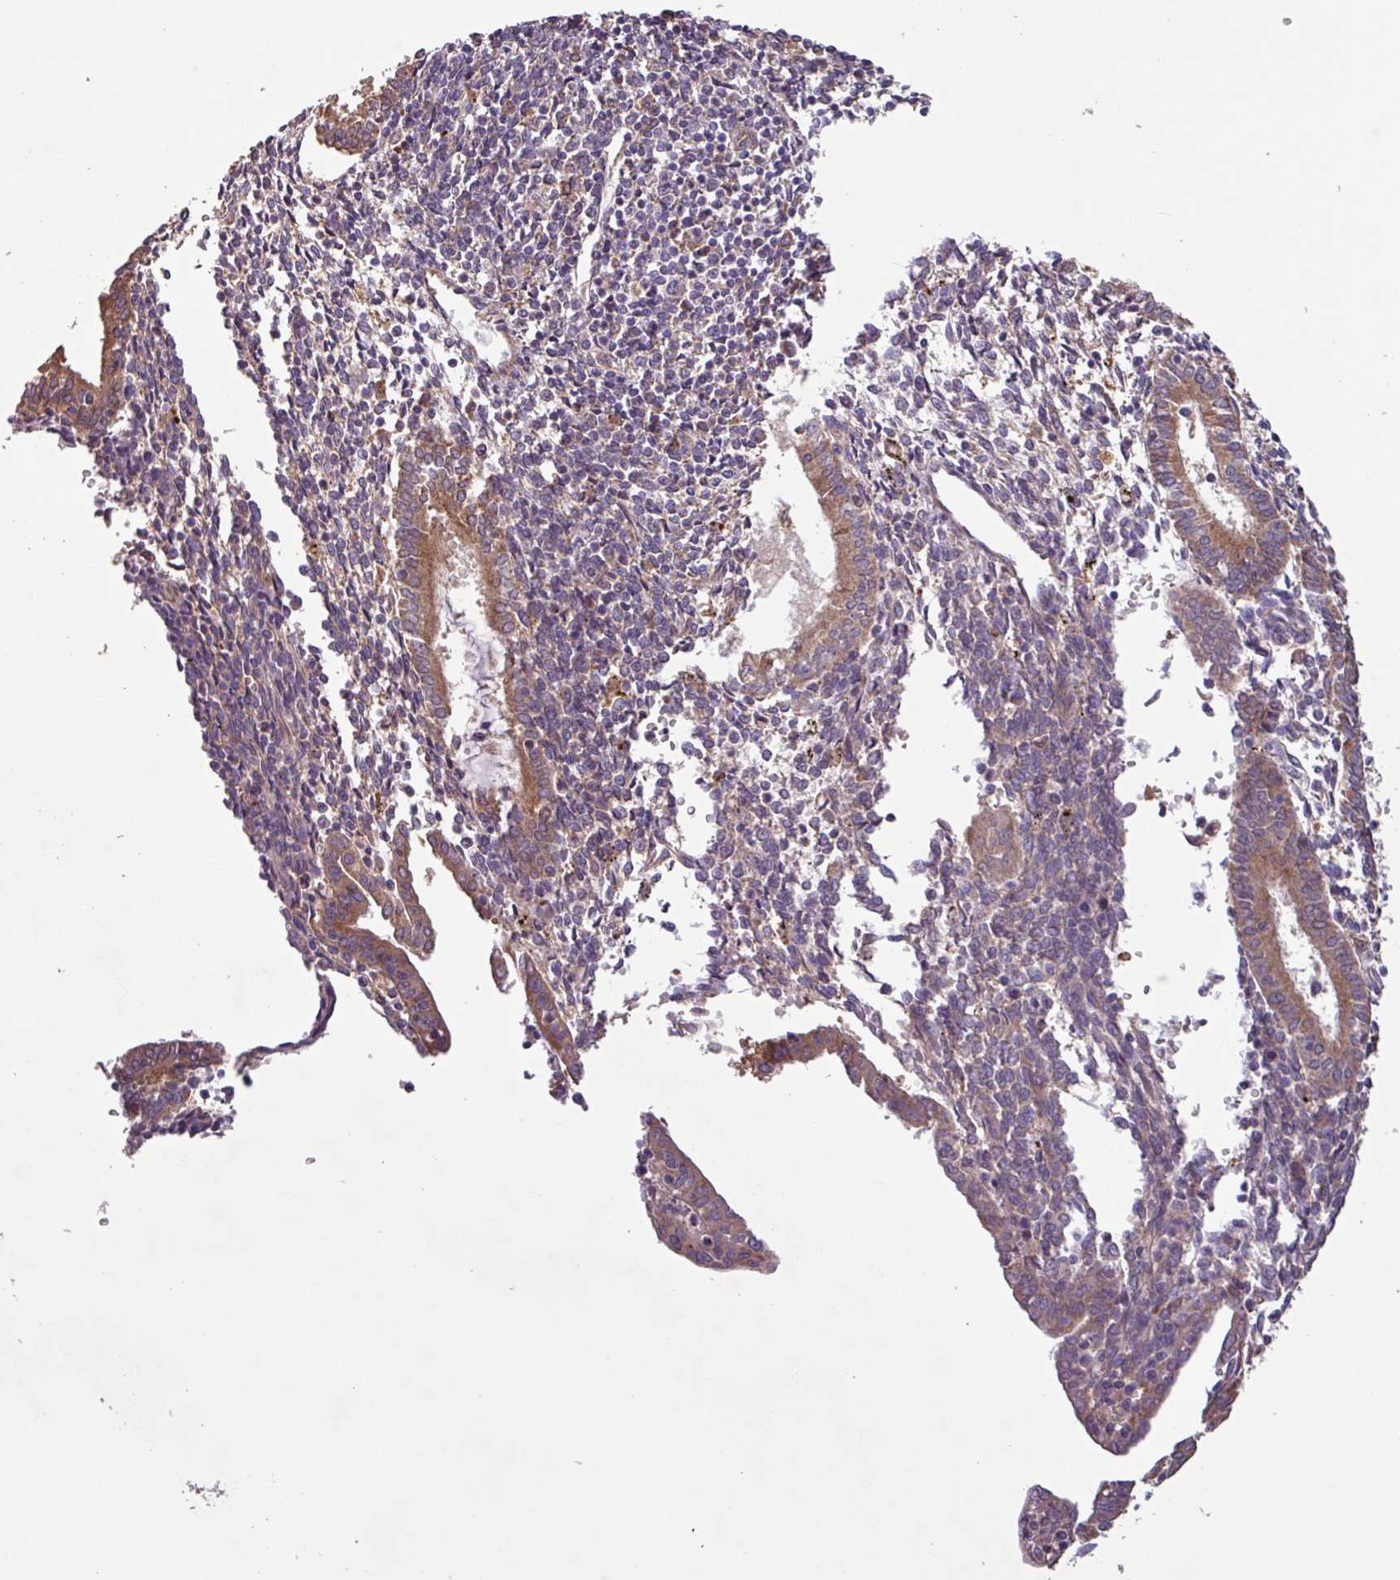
{"staining": {"intensity": "negative", "quantity": "none", "location": "none"}, "tissue": "endometrium", "cell_type": "Cells in endometrial stroma", "image_type": "normal", "snomed": [{"axis": "morphology", "description": "Normal tissue, NOS"}, {"axis": "topography", "description": "Endometrium"}], "caption": "The IHC micrograph has no significant expression in cells in endometrial stroma of endometrium. (Brightfield microscopy of DAB (3,3'-diaminobenzidine) immunohistochemistry at high magnification).", "gene": "PTPRQ", "patient": {"sex": "female", "age": 41}}